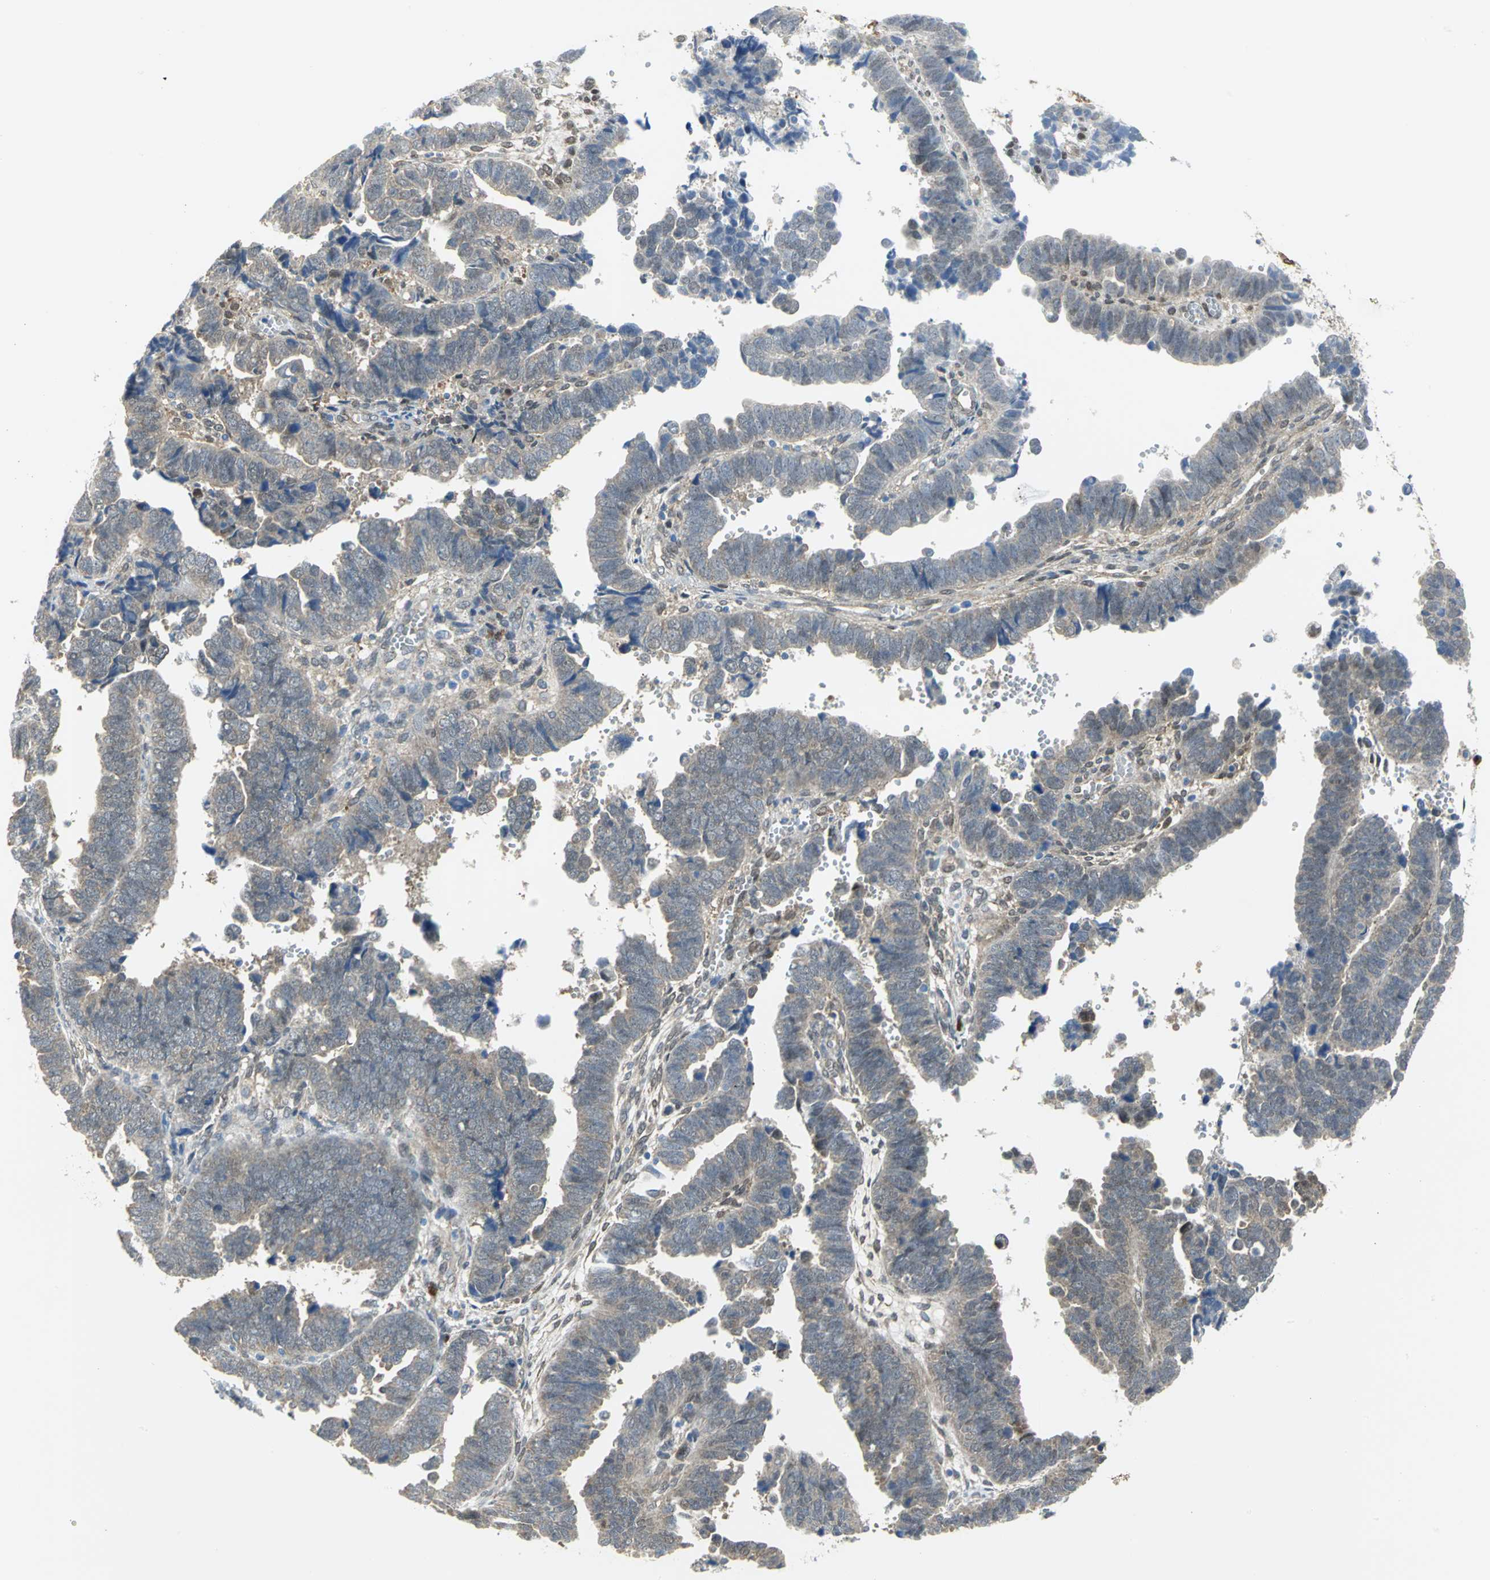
{"staining": {"intensity": "weak", "quantity": "25%-75%", "location": "cytoplasmic/membranous"}, "tissue": "endometrial cancer", "cell_type": "Tumor cells", "image_type": "cancer", "snomed": [{"axis": "morphology", "description": "Adenocarcinoma, NOS"}, {"axis": "topography", "description": "Endometrium"}], "caption": "An immunohistochemistry (IHC) histopathology image of tumor tissue is shown. Protein staining in brown shows weak cytoplasmic/membranous positivity in endometrial cancer (adenocarcinoma) within tumor cells. Nuclei are stained in blue.", "gene": "PGM3", "patient": {"sex": "female", "age": 75}}